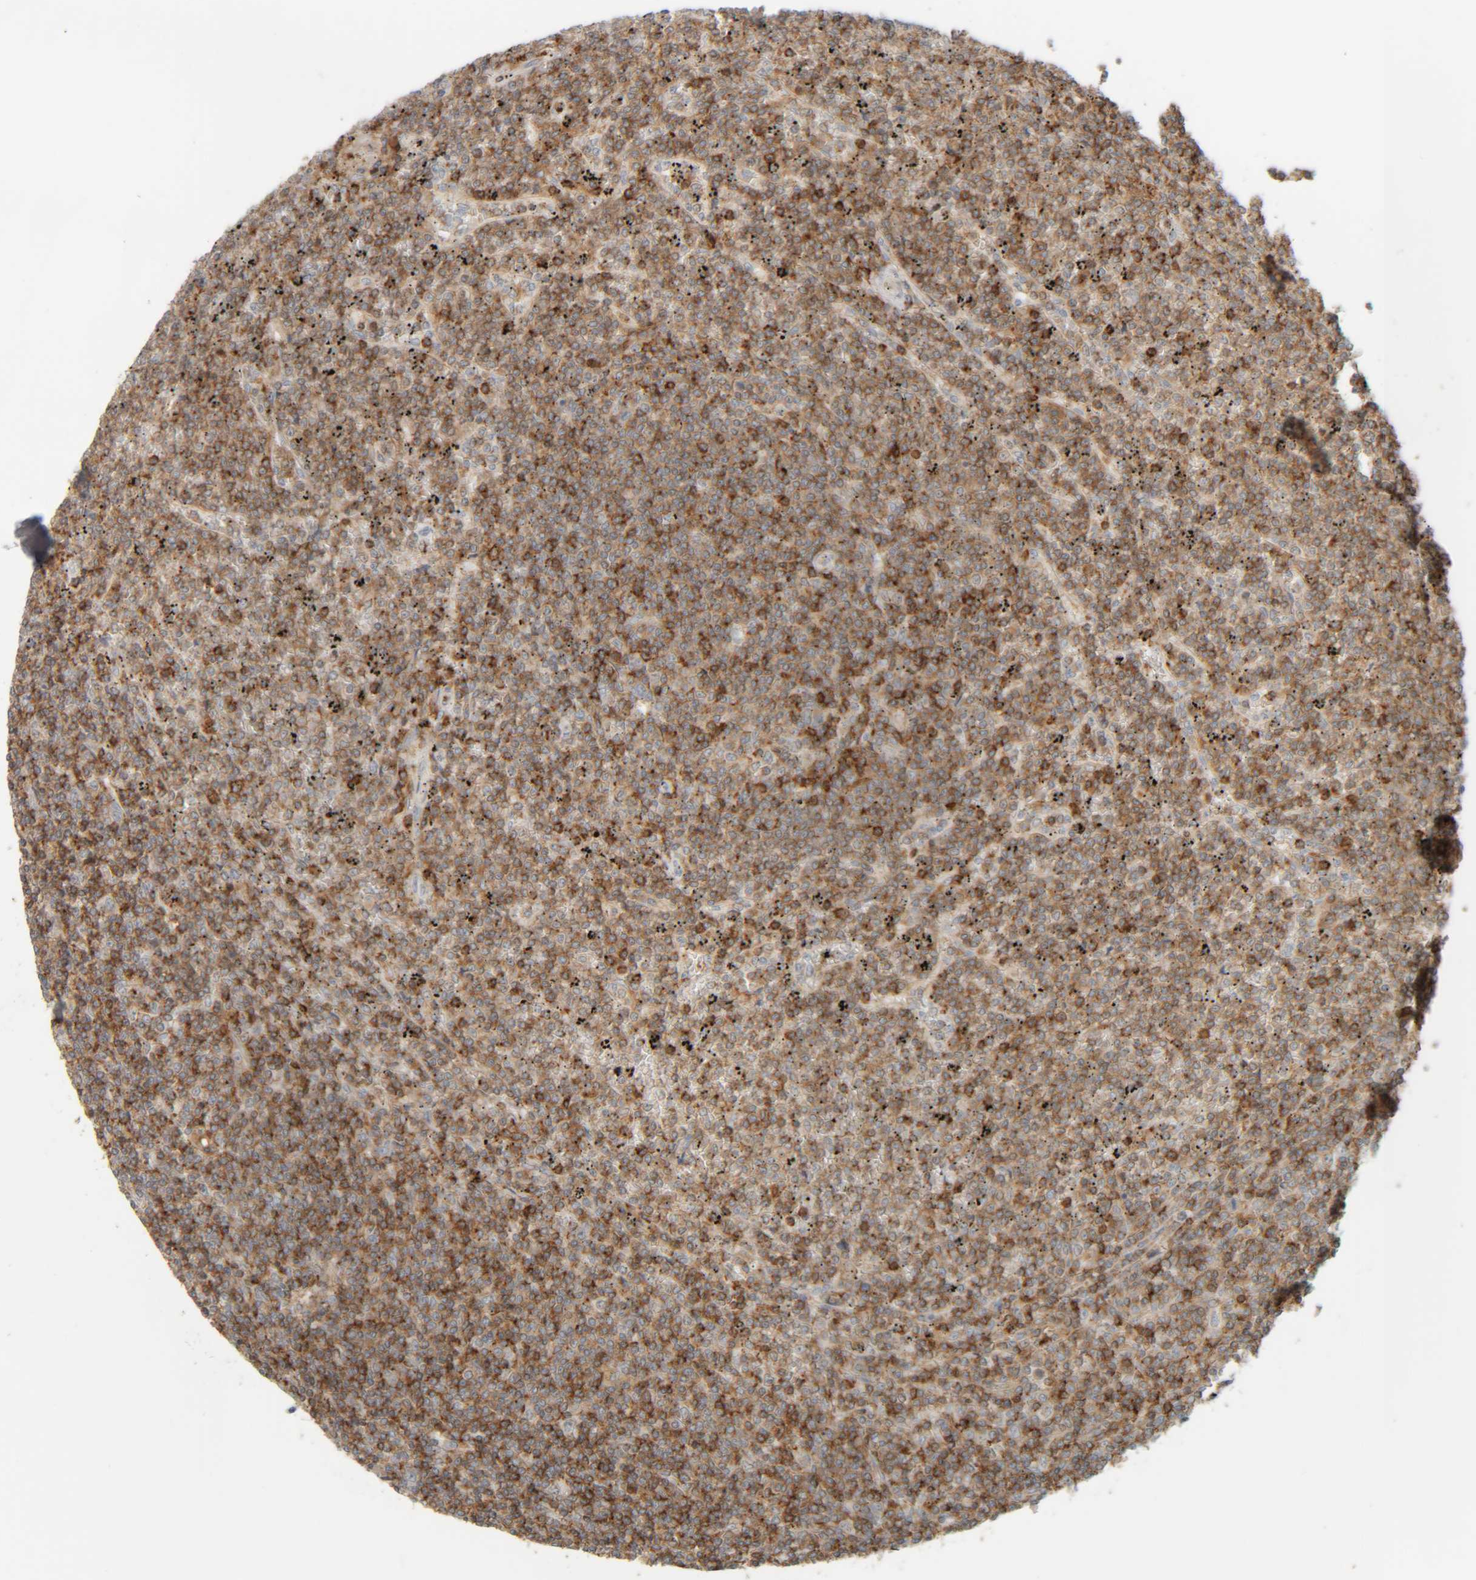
{"staining": {"intensity": "moderate", "quantity": ">75%", "location": "cytoplasmic/membranous"}, "tissue": "lymphoma", "cell_type": "Tumor cells", "image_type": "cancer", "snomed": [{"axis": "morphology", "description": "Malignant lymphoma, non-Hodgkin's type, Low grade"}, {"axis": "topography", "description": "Spleen"}], "caption": "A high-resolution photomicrograph shows immunohistochemistry (IHC) staining of lymphoma, which reveals moderate cytoplasmic/membranous expression in about >75% of tumor cells.", "gene": "CCDC57", "patient": {"sex": "female", "age": 19}}